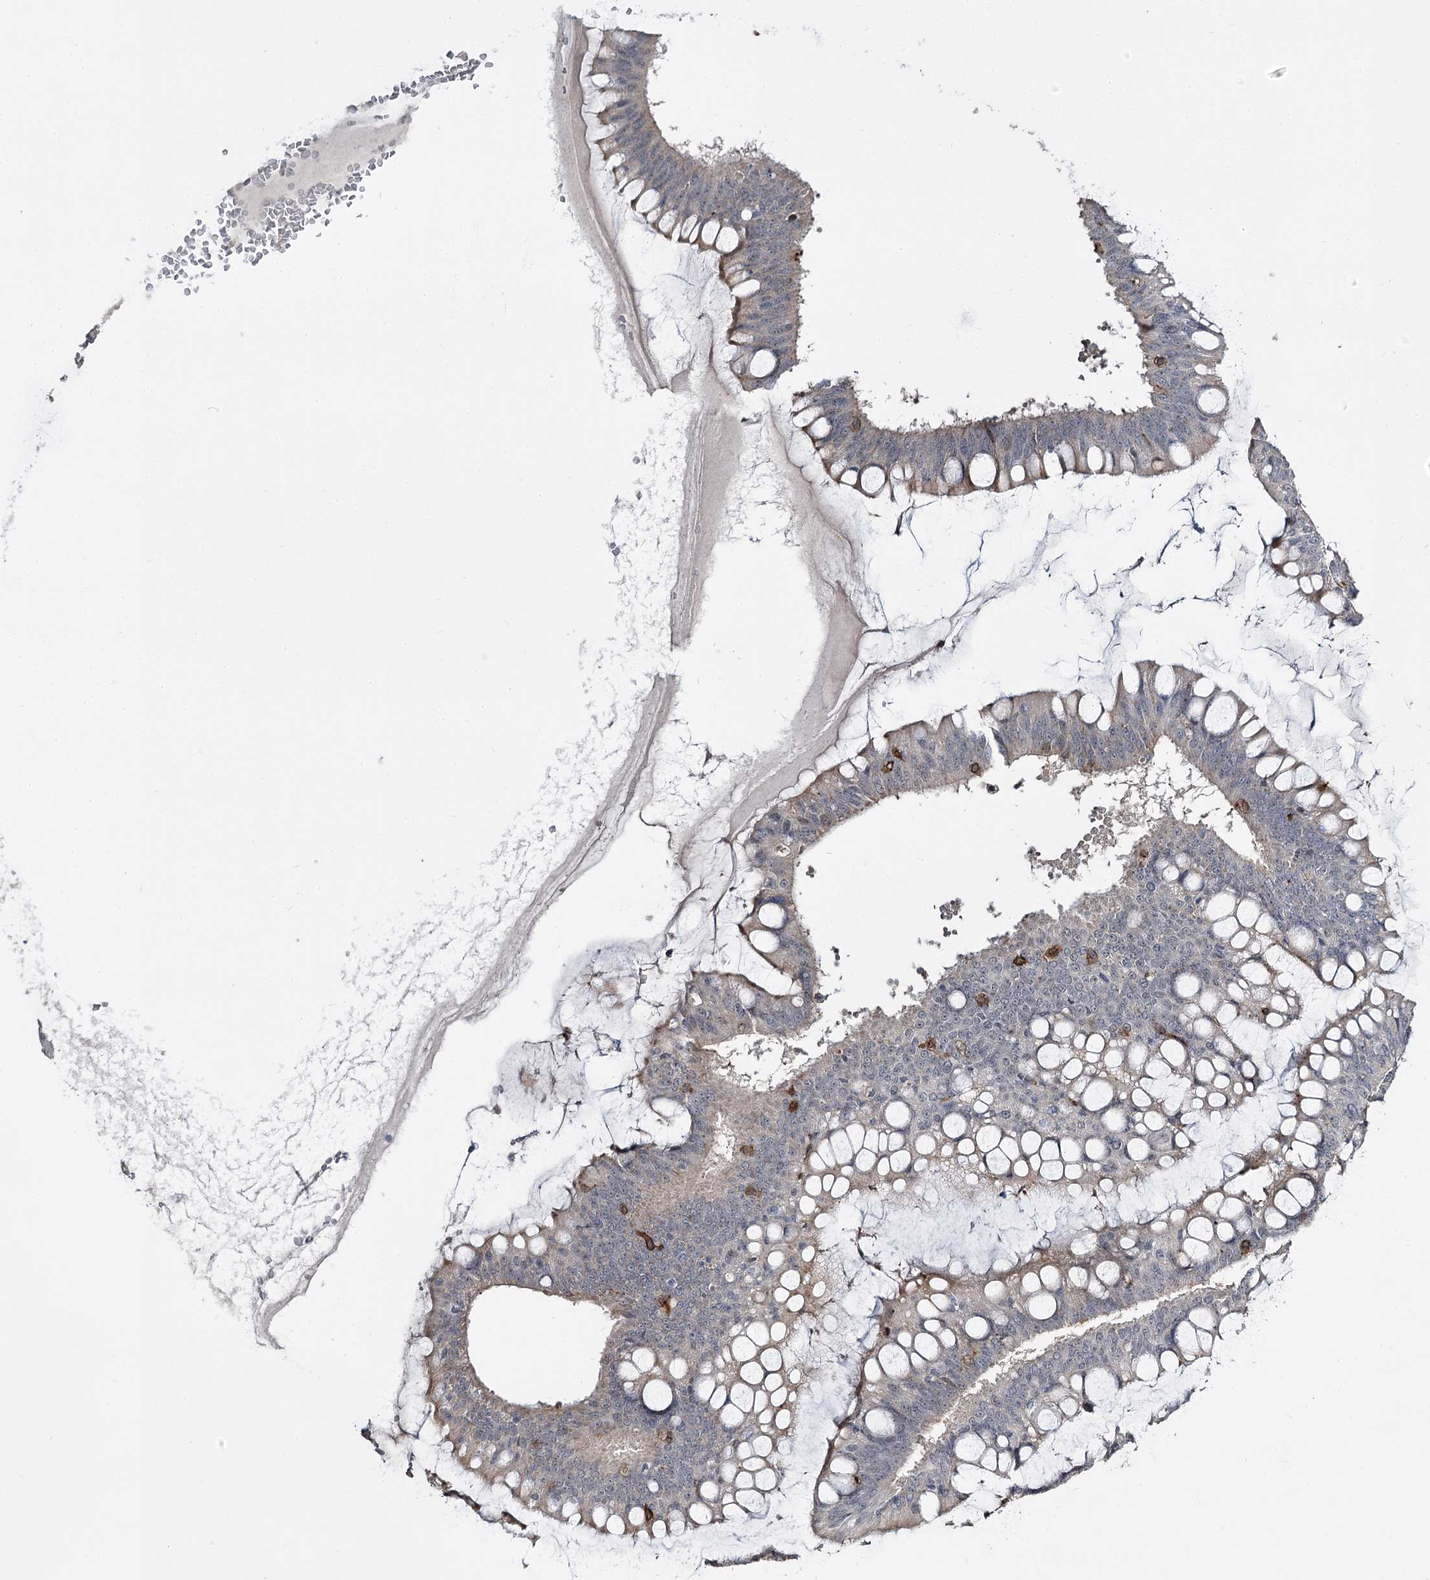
{"staining": {"intensity": "moderate", "quantity": "<25%", "location": "cytoplasmic/membranous"}, "tissue": "ovarian cancer", "cell_type": "Tumor cells", "image_type": "cancer", "snomed": [{"axis": "morphology", "description": "Cystadenocarcinoma, mucinous, NOS"}, {"axis": "topography", "description": "Ovary"}], "caption": "Ovarian mucinous cystadenocarcinoma stained with immunohistochemistry (IHC) exhibits moderate cytoplasmic/membranous staining in approximately <25% of tumor cells.", "gene": "PHYHIPL", "patient": {"sex": "female", "age": 73}}